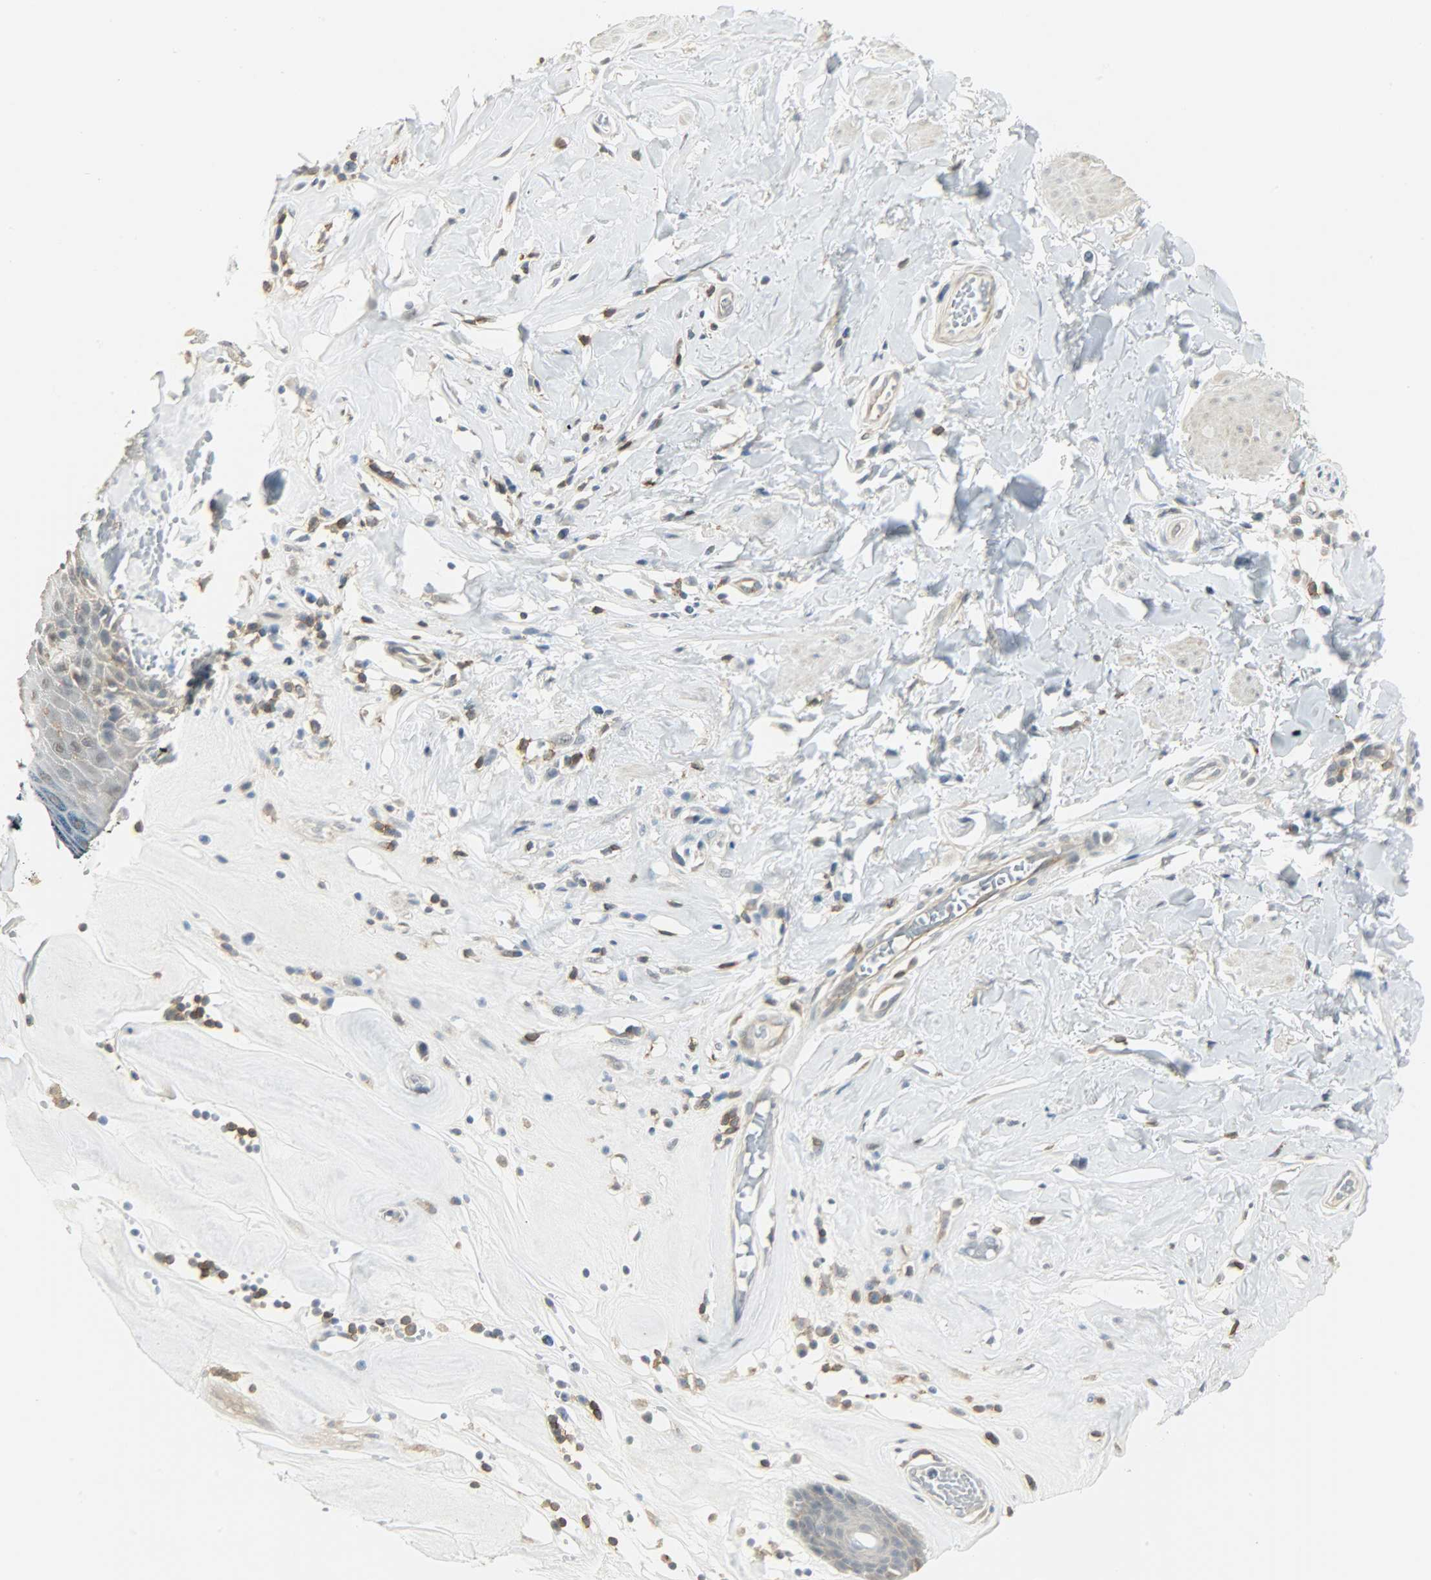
{"staining": {"intensity": "weak", "quantity": "<25%", "location": "cytoplasmic/membranous"}, "tissue": "skin", "cell_type": "Epidermal cells", "image_type": "normal", "snomed": [{"axis": "morphology", "description": "Normal tissue, NOS"}, {"axis": "morphology", "description": "Inflammation, NOS"}, {"axis": "topography", "description": "Vulva"}], "caption": "Unremarkable skin was stained to show a protein in brown. There is no significant expression in epidermal cells. (Immunohistochemistry (ihc), brightfield microscopy, high magnification).", "gene": "CD4", "patient": {"sex": "female", "age": 84}}